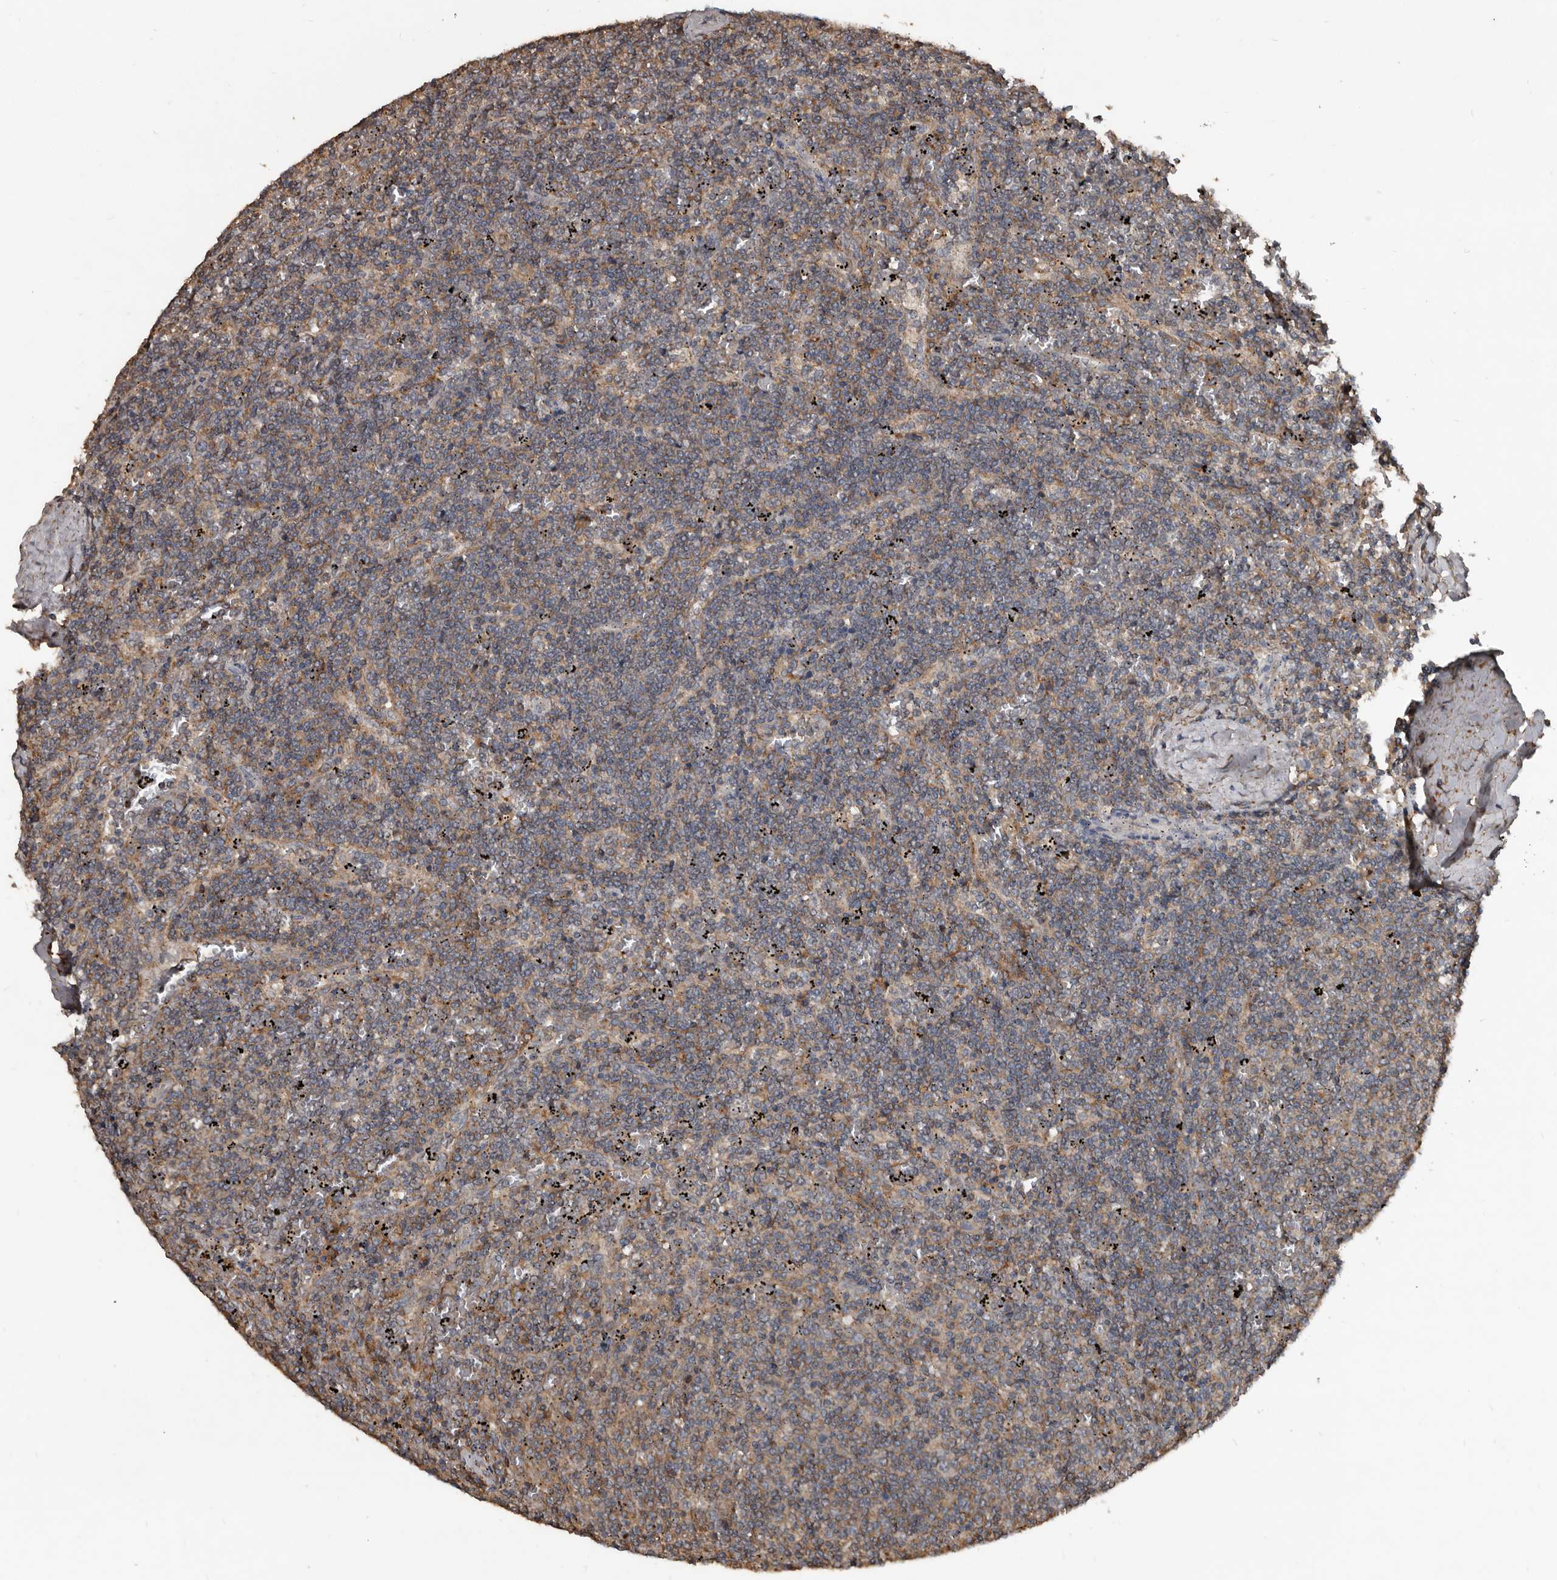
{"staining": {"intensity": "weak", "quantity": "25%-75%", "location": "cytoplasmic/membranous"}, "tissue": "lymphoma", "cell_type": "Tumor cells", "image_type": "cancer", "snomed": [{"axis": "morphology", "description": "Malignant lymphoma, non-Hodgkin's type, Low grade"}, {"axis": "topography", "description": "Spleen"}], "caption": "Lymphoma was stained to show a protein in brown. There is low levels of weak cytoplasmic/membranous expression in about 25%-75% of tumor cells.", "gene": "GREB1", "patient": {"sex": "female", "age": 50}}